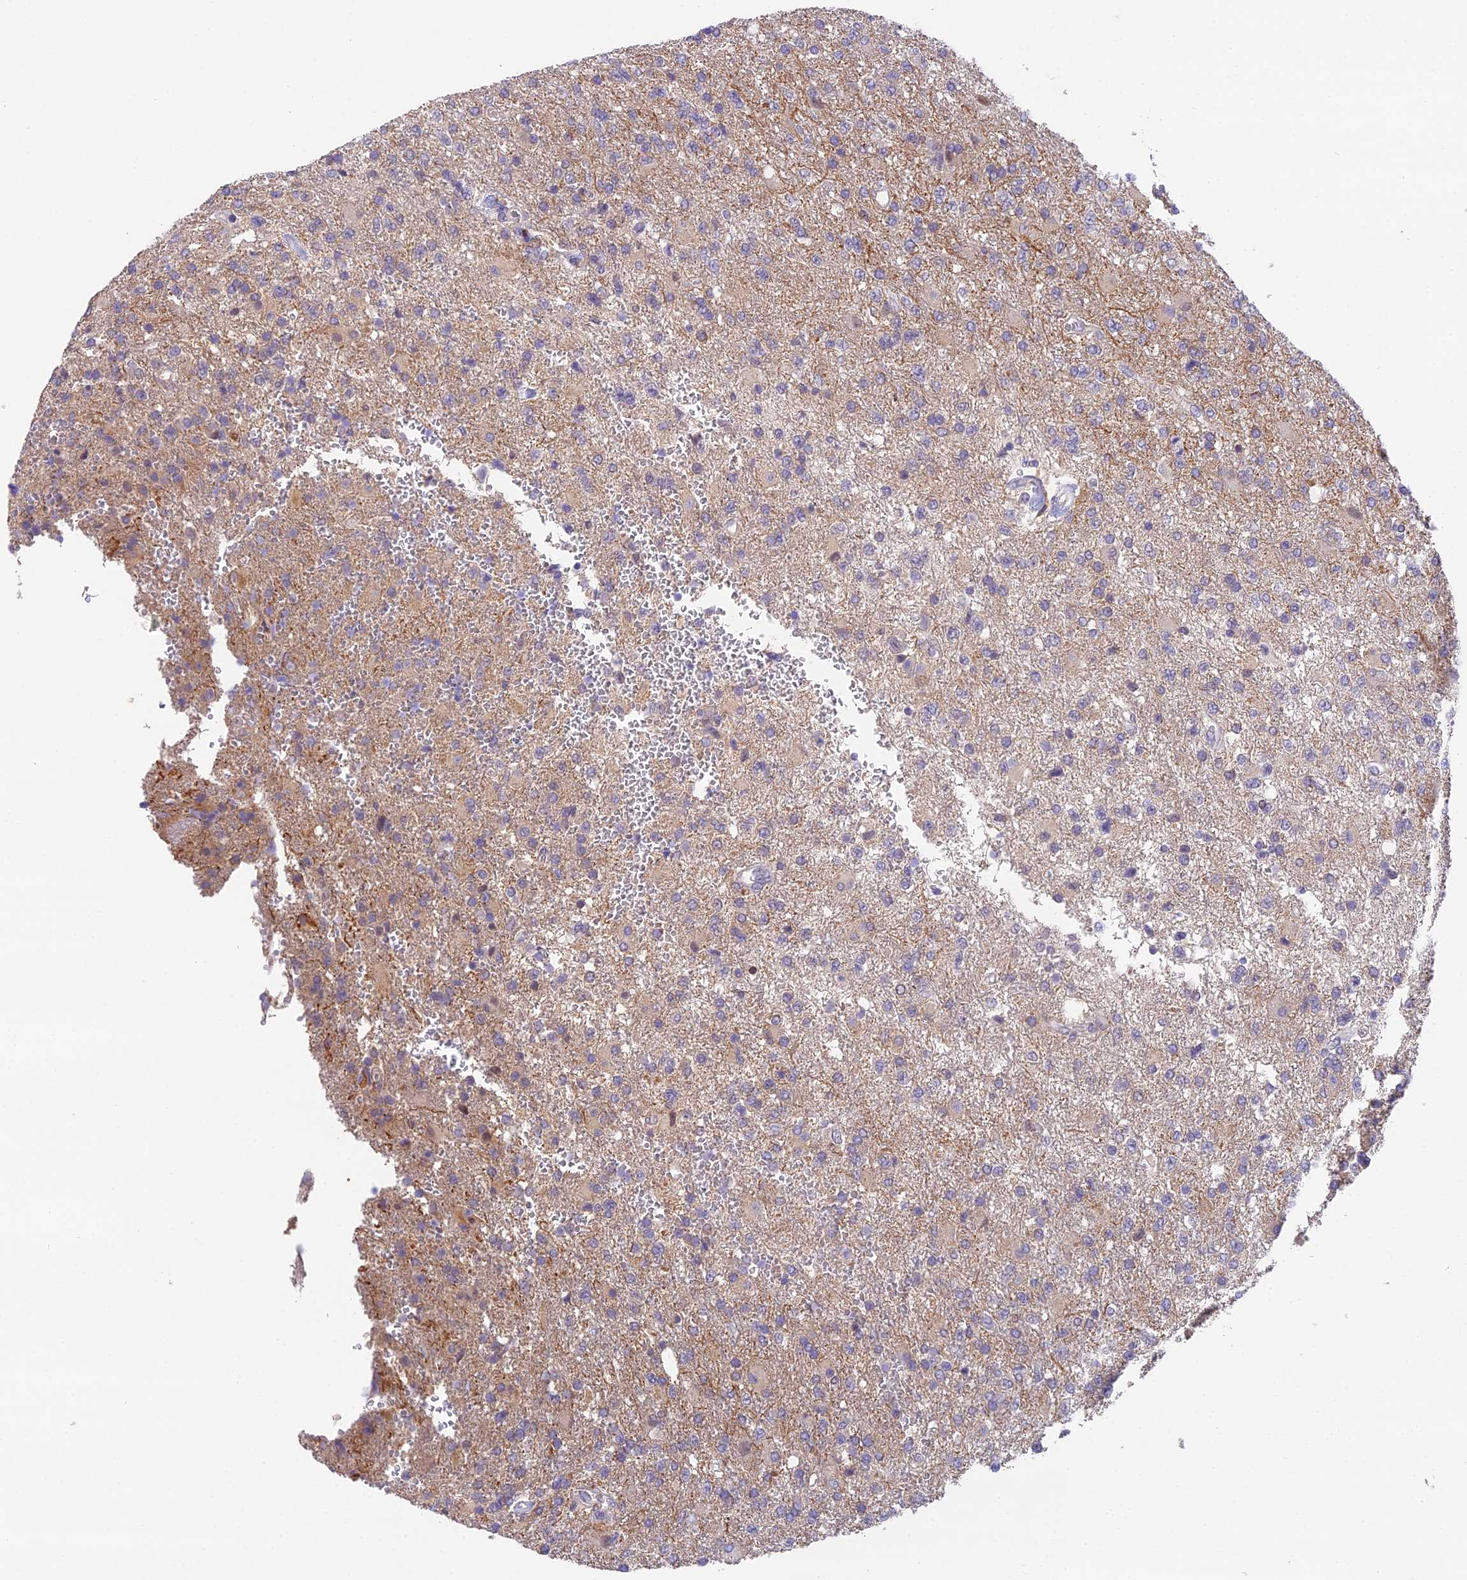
{"staining": {"intensity": "negative", "quantity": "none", "location": "none"}, "tissue": "glioma", "cell_type": "Tumor cells", "image_type": "cancer", "snomed": [{"axis": "morphology", "description": "Glioma, malignant, High grade"}, {"axis": "topography", "description": "Brain"}], "caption": "Tumor cells show no significant positivity in malignant high-grade glioma.", "gene": "PUS10", "patient": {"sex": "male", "age": 56}}